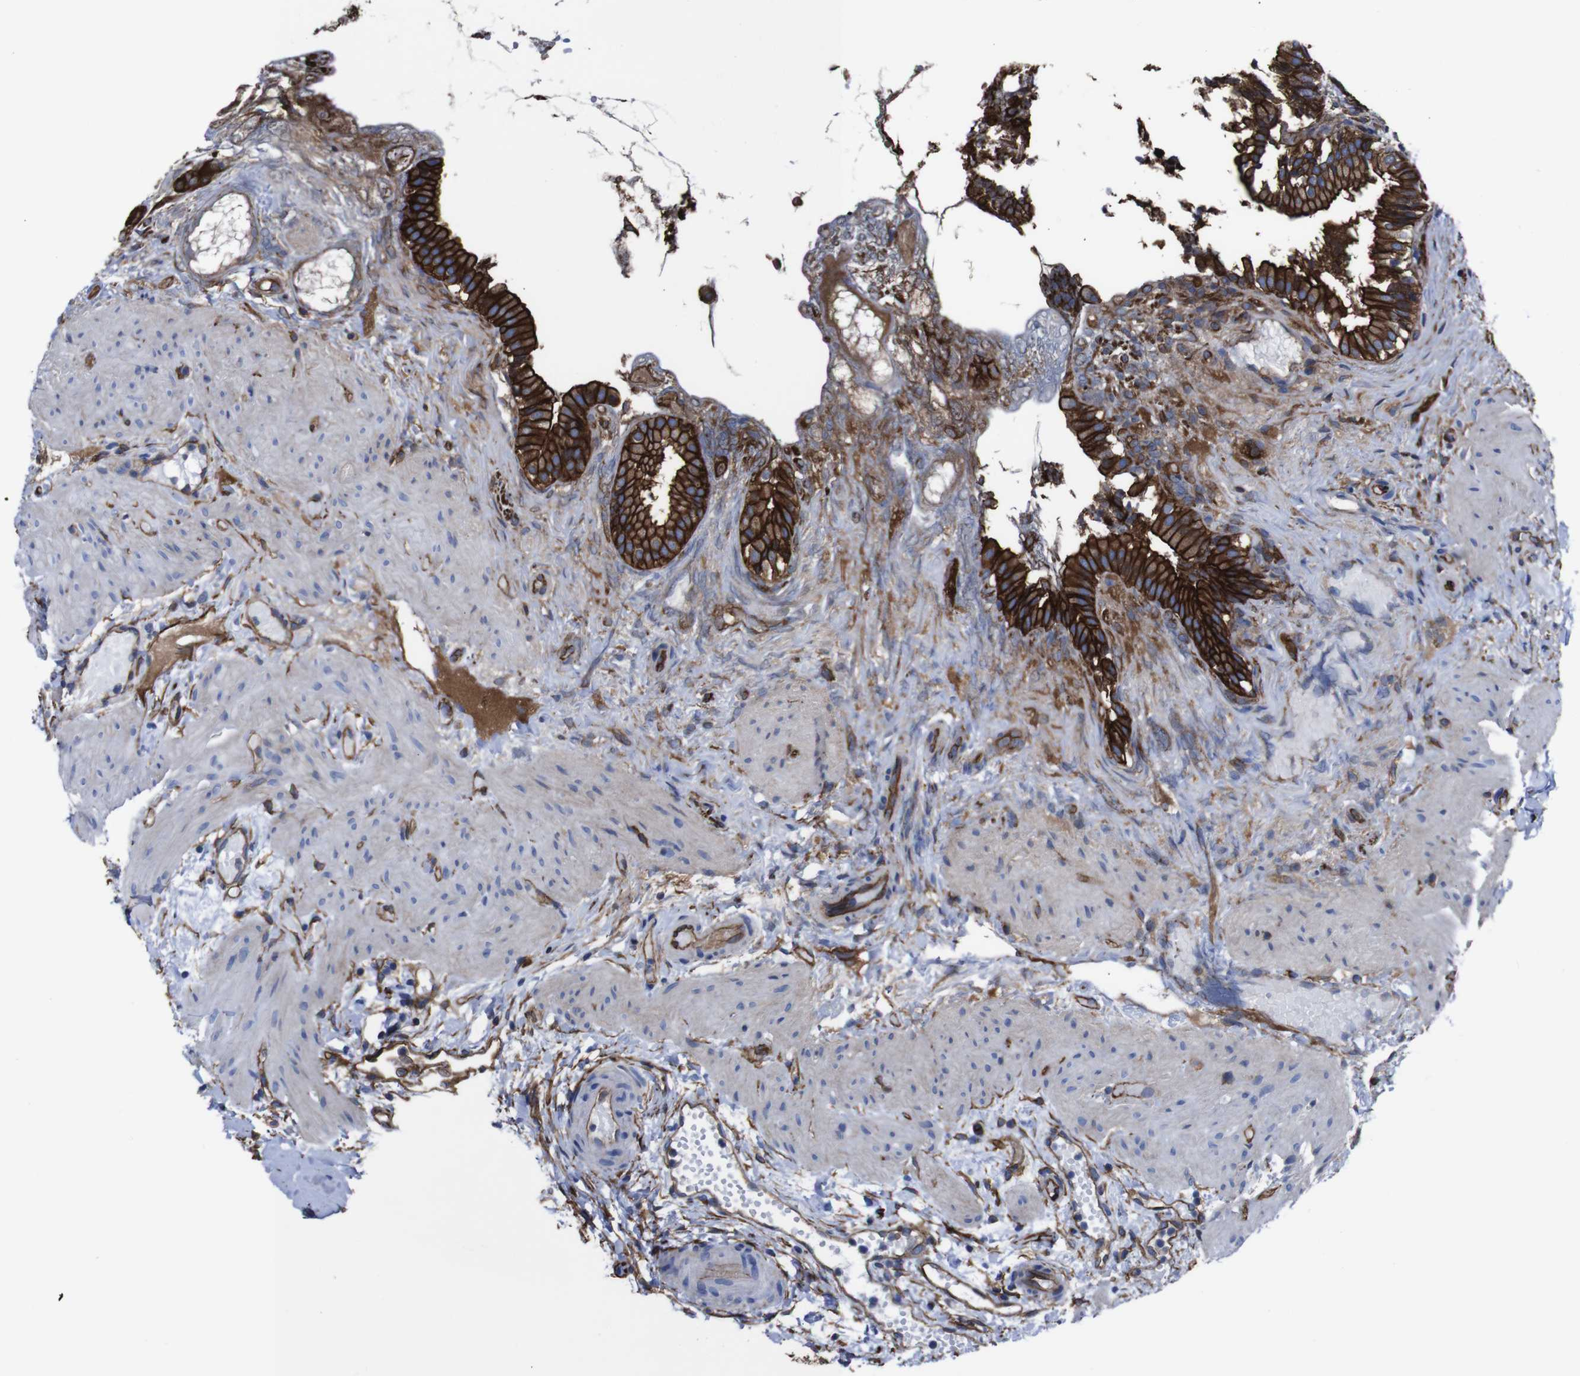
{"staining": {"intensity": "strong", "quantity": ">75%", "location": "cytoplasmic/membranous"}, "tissue": "gallbladder", "cell_type": "Glandular cells", "image_type": "normal", "snomed": [{"axis": "morphology", "description": "Normal tissue, NOS"}, {"axis": "topography", "description": "Gallbladder"}], "caption": "A high-resolution image shows IHC staining of normal gallbladder, which reveals strong cytoplasmic/membranous staining in approximately >75% of glandular cells. Ihc stains the protein in brown and the nuclei are stained blue.", "gene": "SPTBN1", "patient": {"sex": "female", "age": 26}}